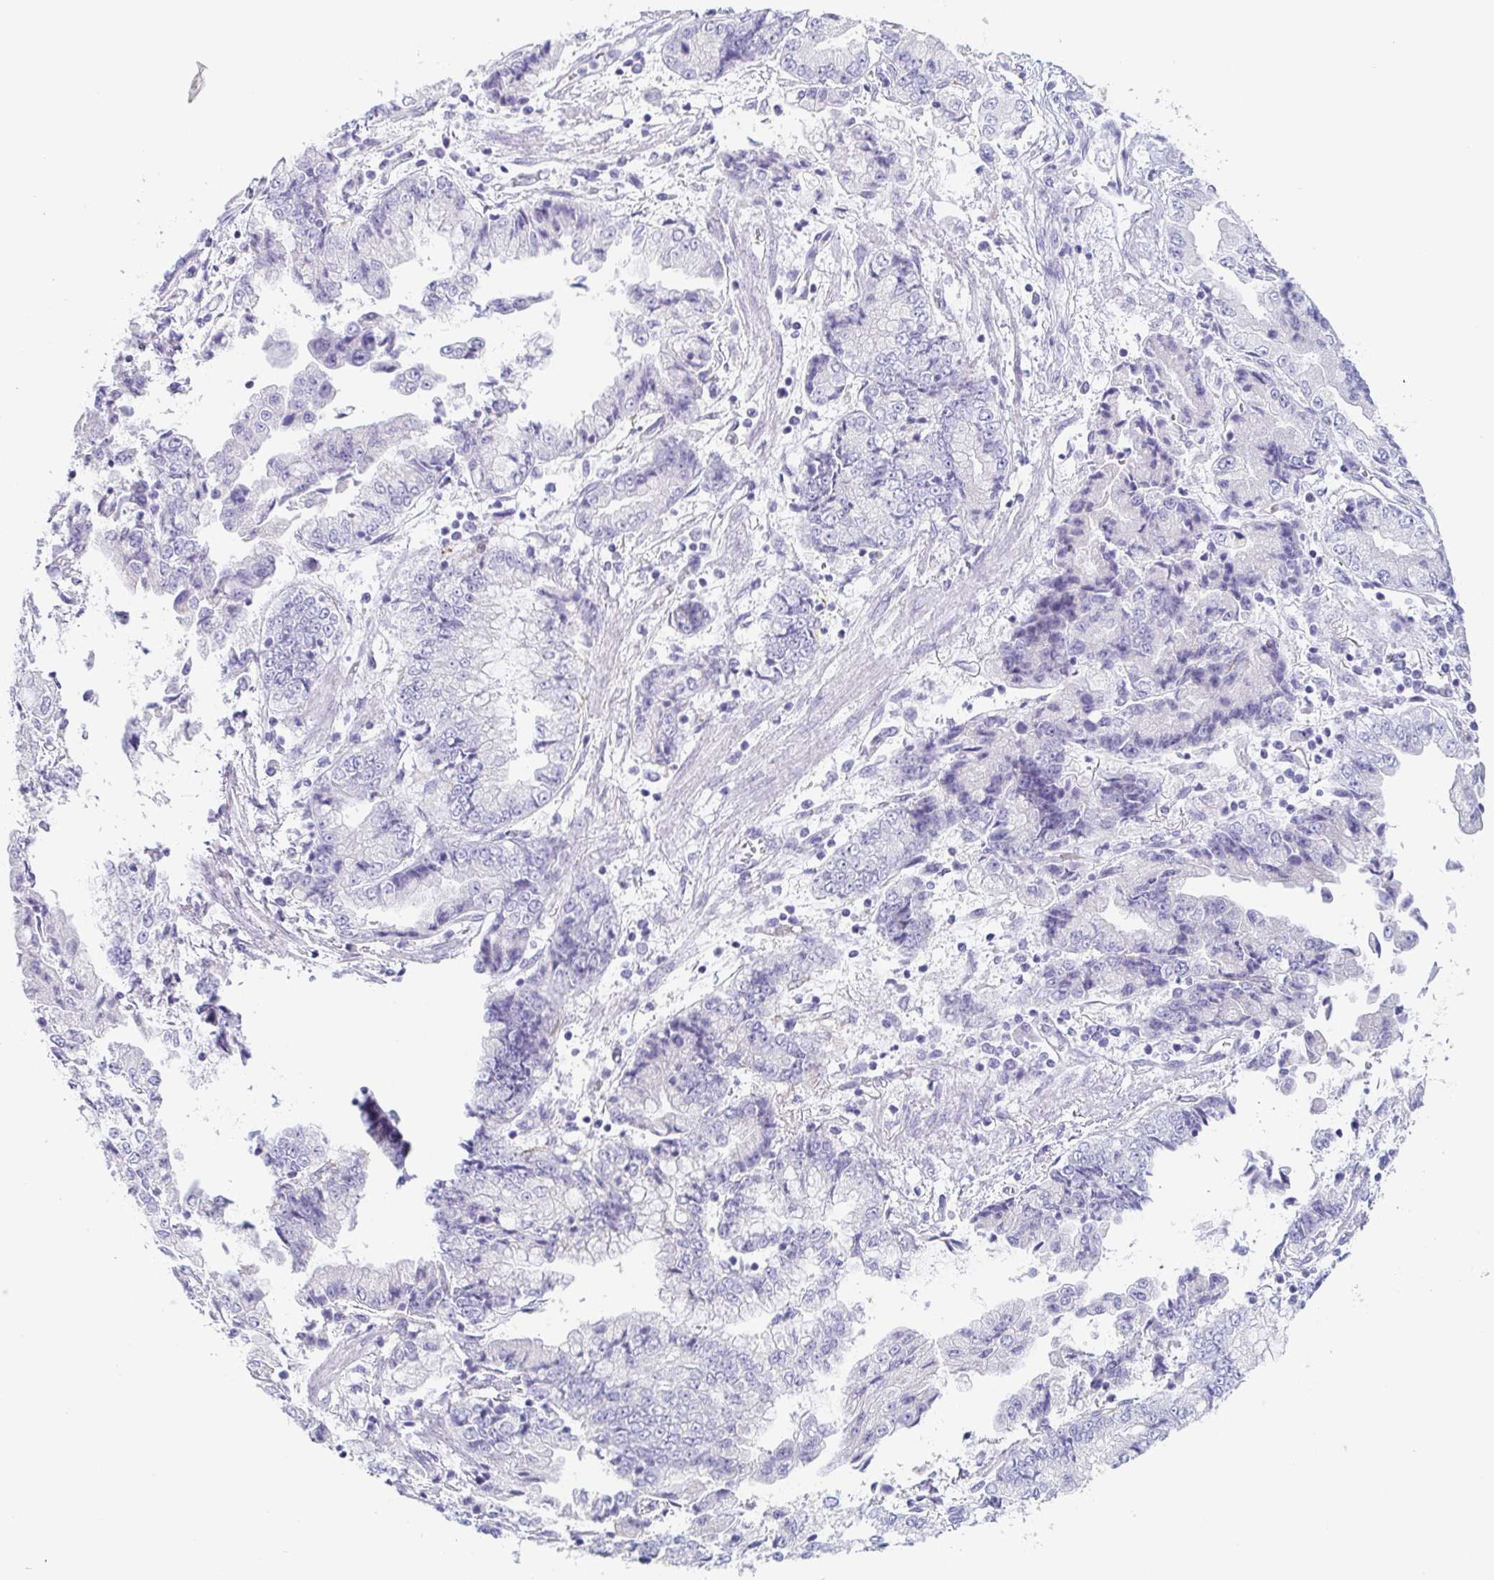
{"staining": {"intensity": "negative", "quantity": "none", "location": "none"}, "tissue": "stomach cancer", "cell_type": "Tumor cells", "image_type": "cancer", "snomed": [{"axis": "morphology", "description": "Adenocarcinoma, NOS"}, {"axis": "topography", "description": "Stomach, upper"}], "caption": "There is no significant expression in tumor cells of stomach adenocarcinoma.", "gene": "PRR27", "patient": {"sex": "female", "age": 74}}